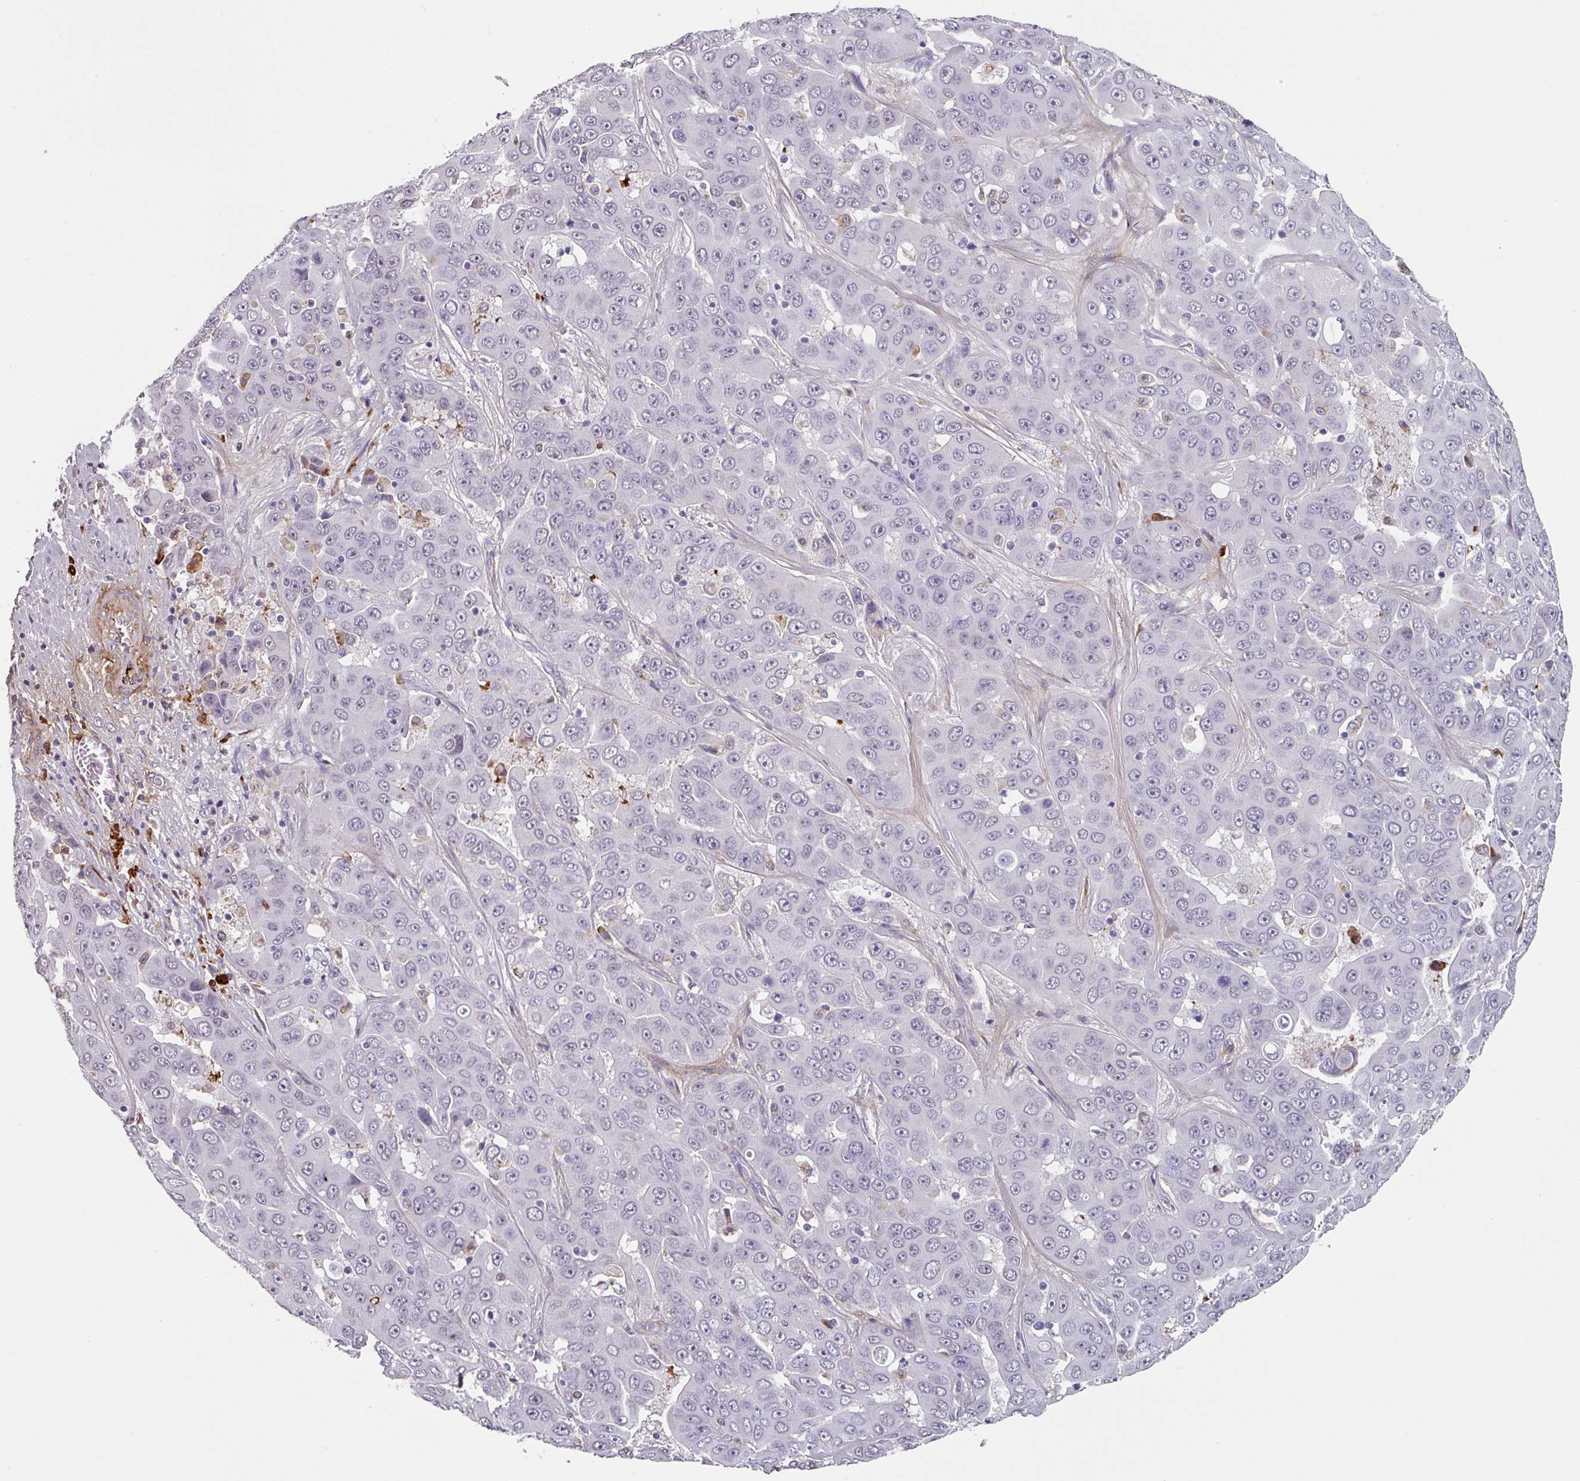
{"staining": {"intensity": "negative", "quantity": "none", "location": "none"}, "tissue": "liver cancer", "cell_type": "Tumor cells", "image_type": "cancer", "snomed": [{"axis": "morphology", "description": "Cholangiocarcinoma"}, {"axis": "topography", "description": "Liver"}], "caption": "Liver cancer was stained to show a protein in brown. There is no significant staining in tumor cells. (DAB IHC, high magnification).", "gene": "C1QB", "patient": {"sex": "female", "age": 52}}